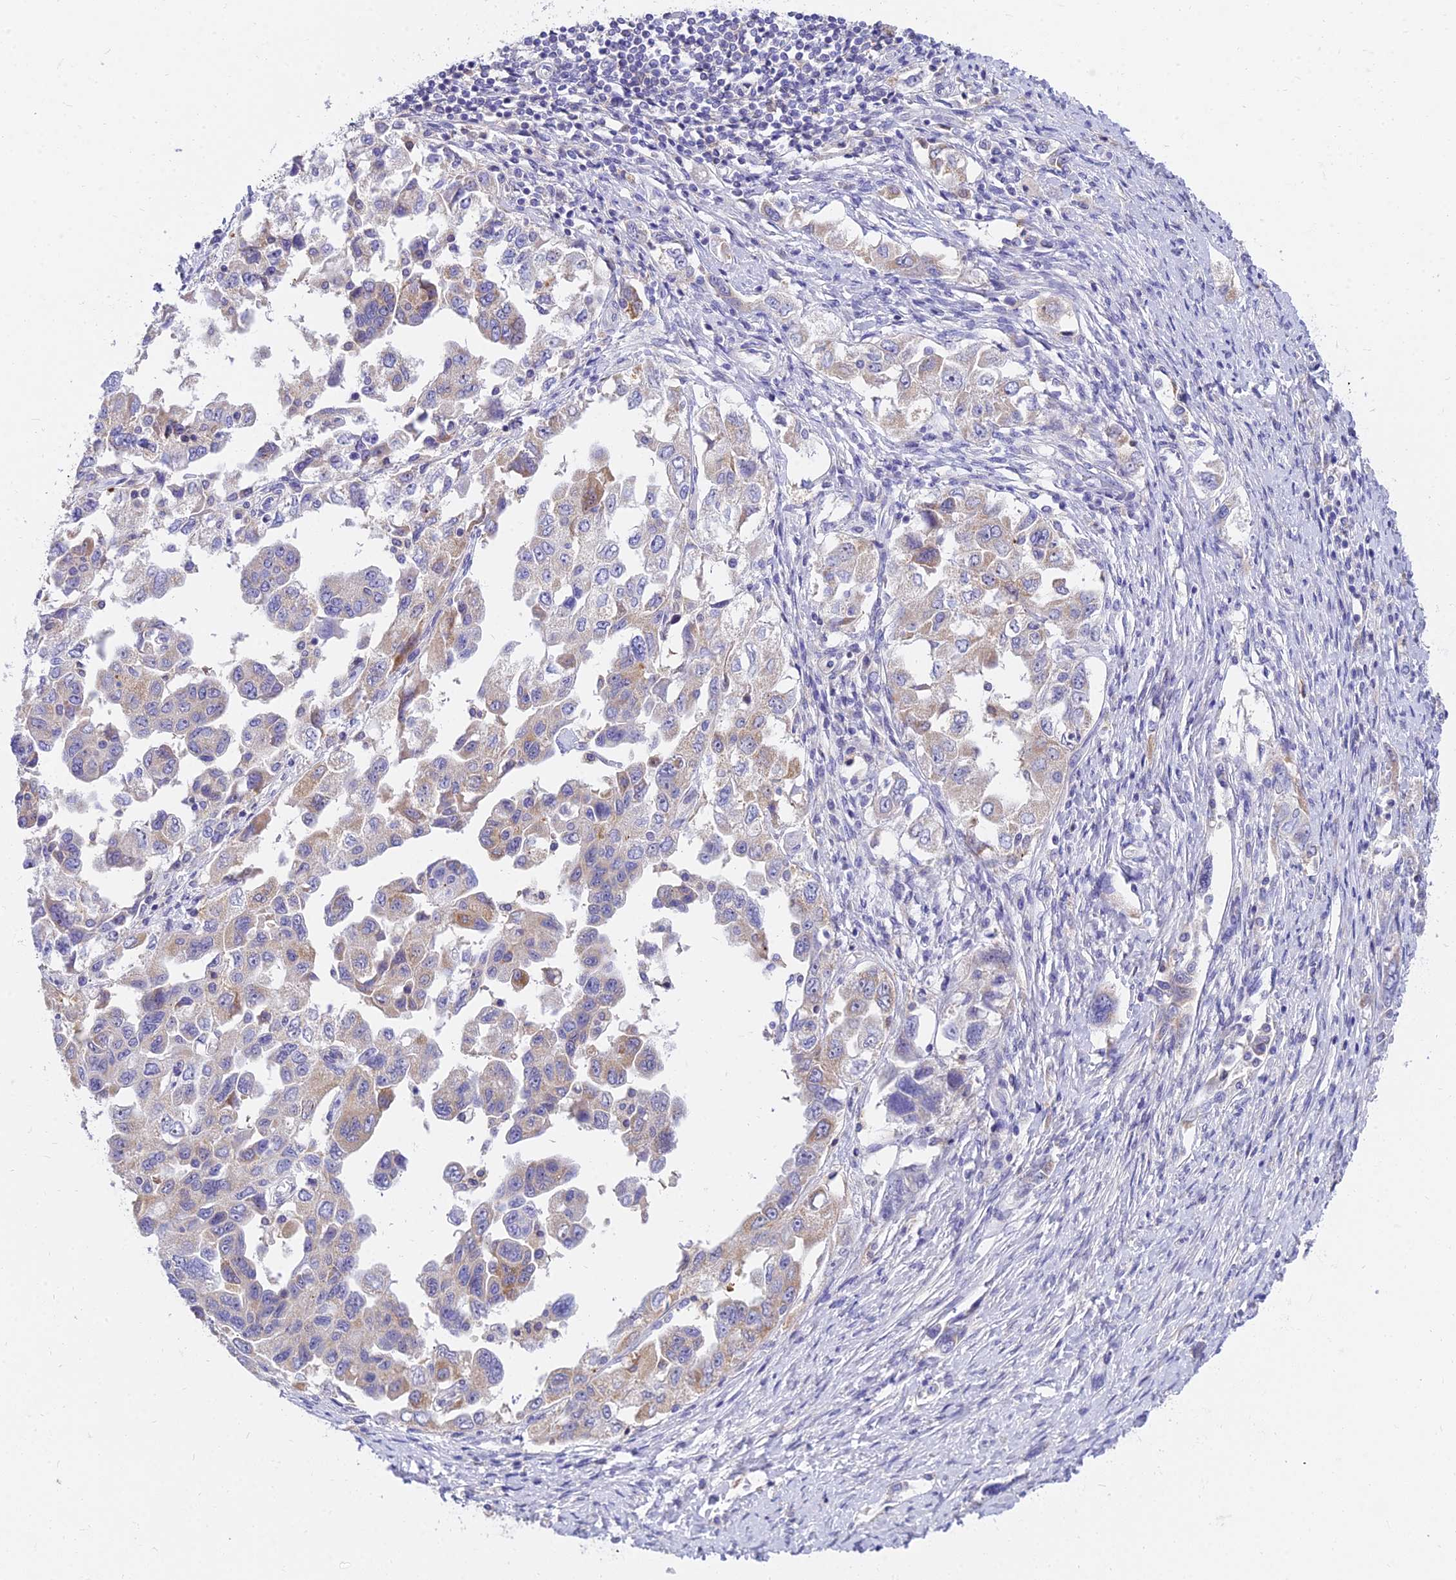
{"staining": {"intensity": "moderate", "quantity": "<25%", "location": "cytoplasmic/membranous"}, "tissue": "ovarian cancer", "cell_type": "Tumor cells", "image_type": "cancer", "snomed": [{"axis": "morphology", "description": "Carcinoma, NOS"}, {"axis": "morphology", "description": "Cystadenocarcinoma, serous, NOS"}, {"axis": "topography", "description": "Ovary"}], "caption": "The histopathology image exhibits immunohistochemical staining of ovarian cancer (carcinoma). There is moderate cytoplasmic/membranous positivity is seen in approximately <25% of tumor cells.", "gene": "ARL8B", "patient": {"sex": "female", "age": 69}}